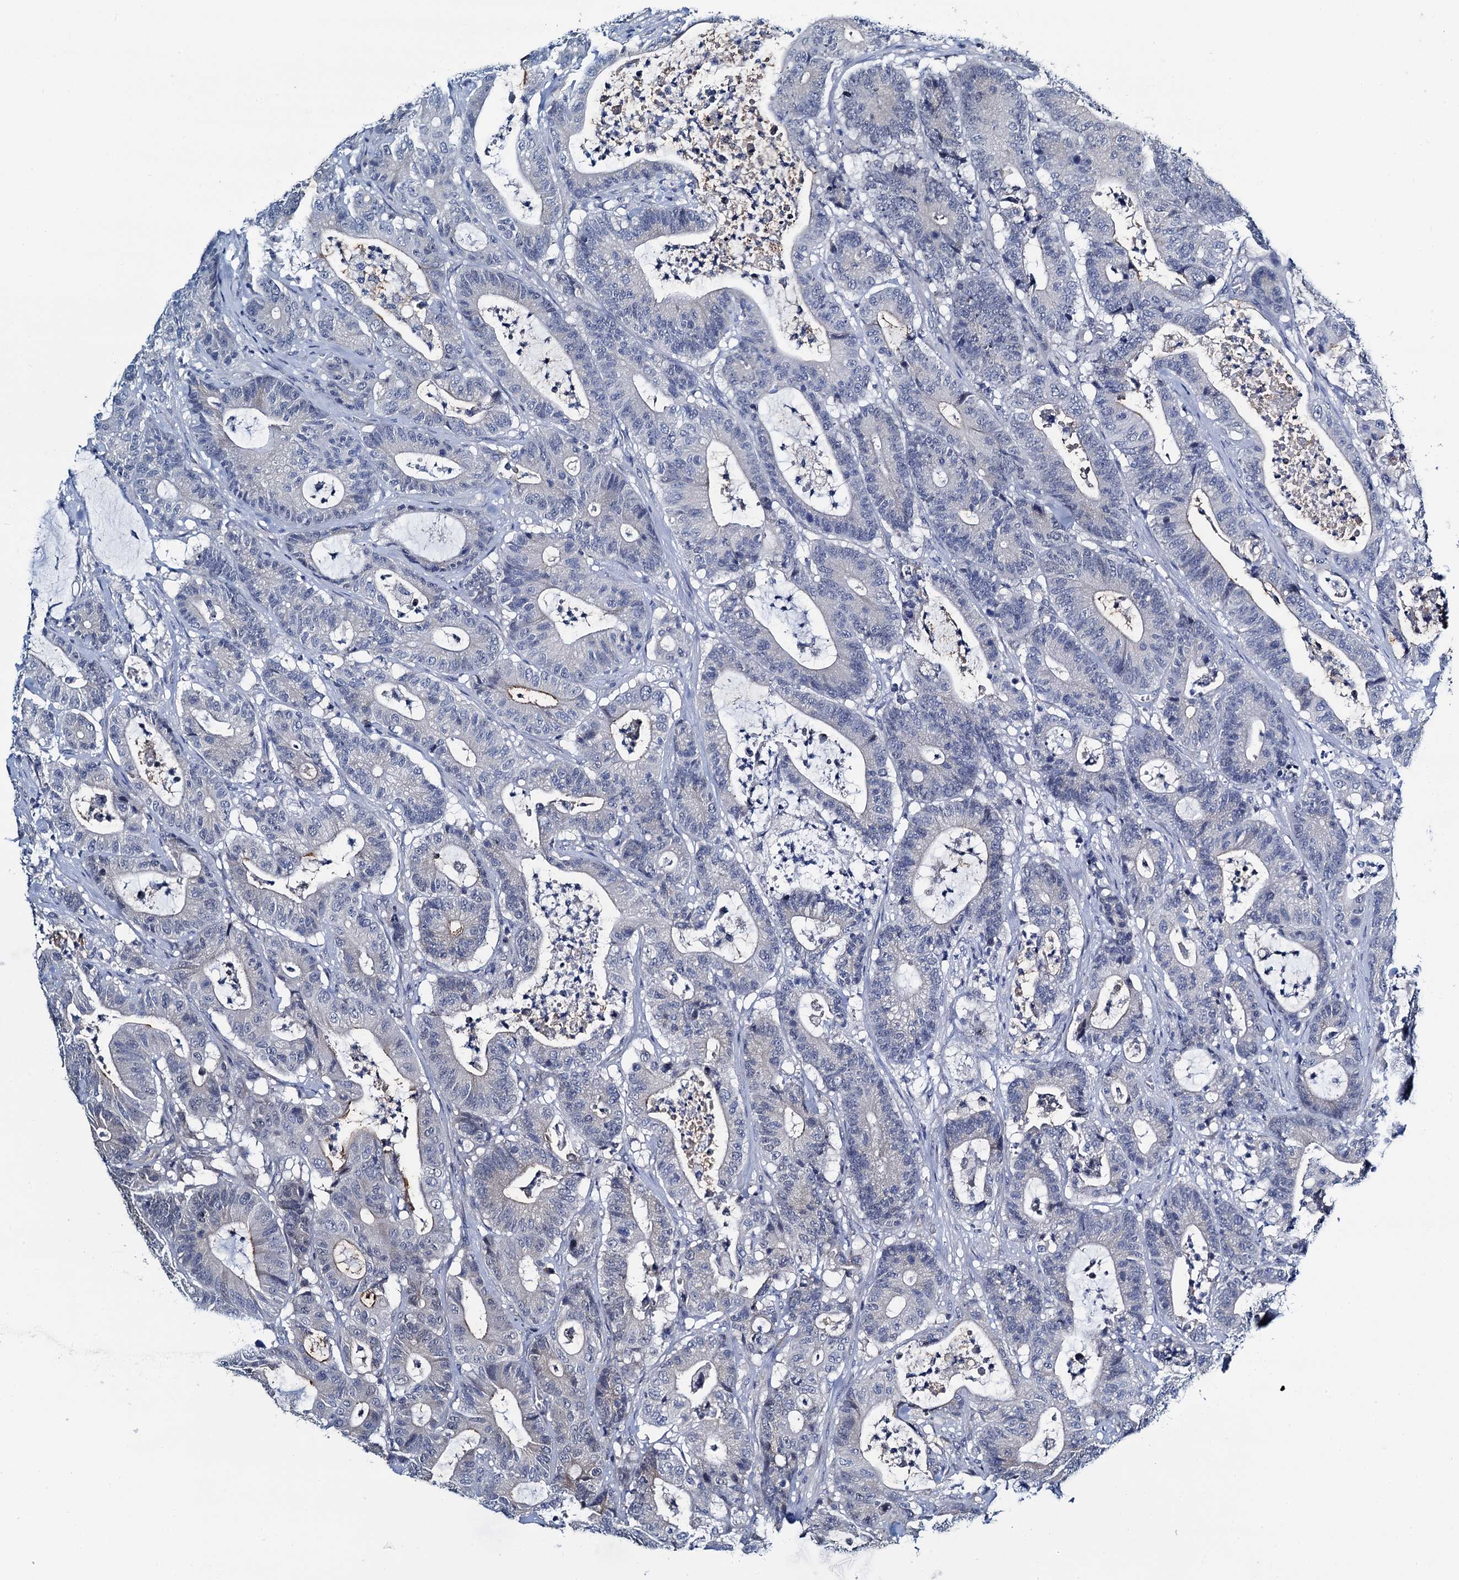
{"staining": {"intensity": "negative", "quantity": "none", "location": "none"}, "tissue": "colorectal cancer", "cell_type": "Tumor cells", "image_type": "cancer", "snomed": [{"axis": "morphology", "description": "Adenocarcinoma, NOS"}, {"axis": "topography", "description": "Colon"}], "caption": "IHC of colorectal cancer (adenocarcinoma) exhibits no expression in tumor cells.", "gene": "MIOX", "patient": {"sex": "female", "age": 84}}